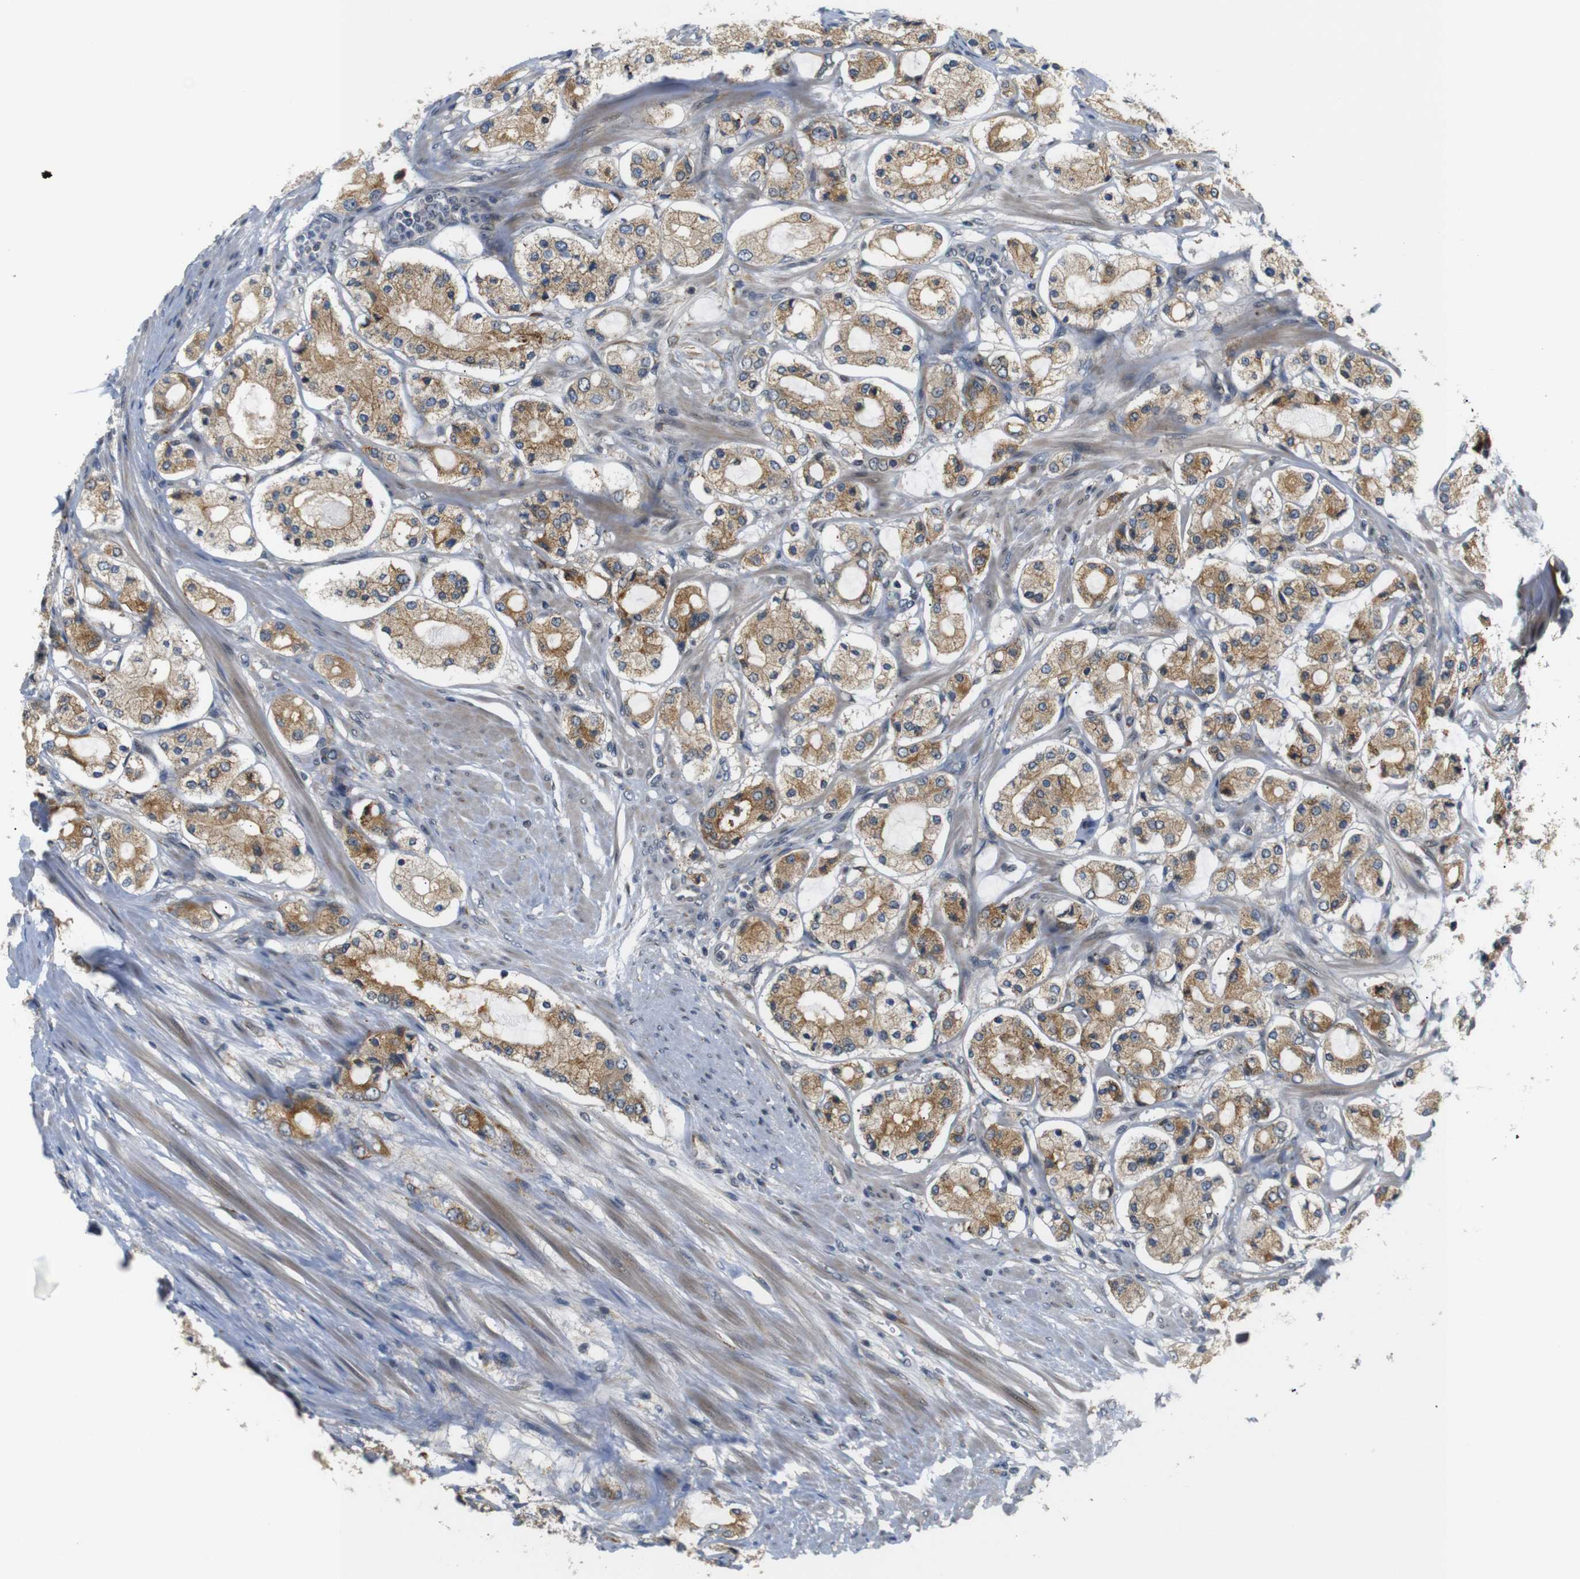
{"staining": {"intensity": "moderate", "quantity": ">75%", "location": "cytoplasmic/membranous"}, "tissue": "prostate cancer", "cell_type": "Tumor cells", "image_type": "cancer", "snomed": [{"axis": "morphology", "description": "Adenocarcinoma, High grade"}, {"axis": "topography", "description": "Prostate"}], "caption": "Brown immunohistochemical staining in adenocarcinoma (high-grade) (prostate) shows moderate cytoplasmic/membranous staining in about >75% of tumor cells.", "gene": "SYDE1", "patient": {"sex": "male", "age": 65}}